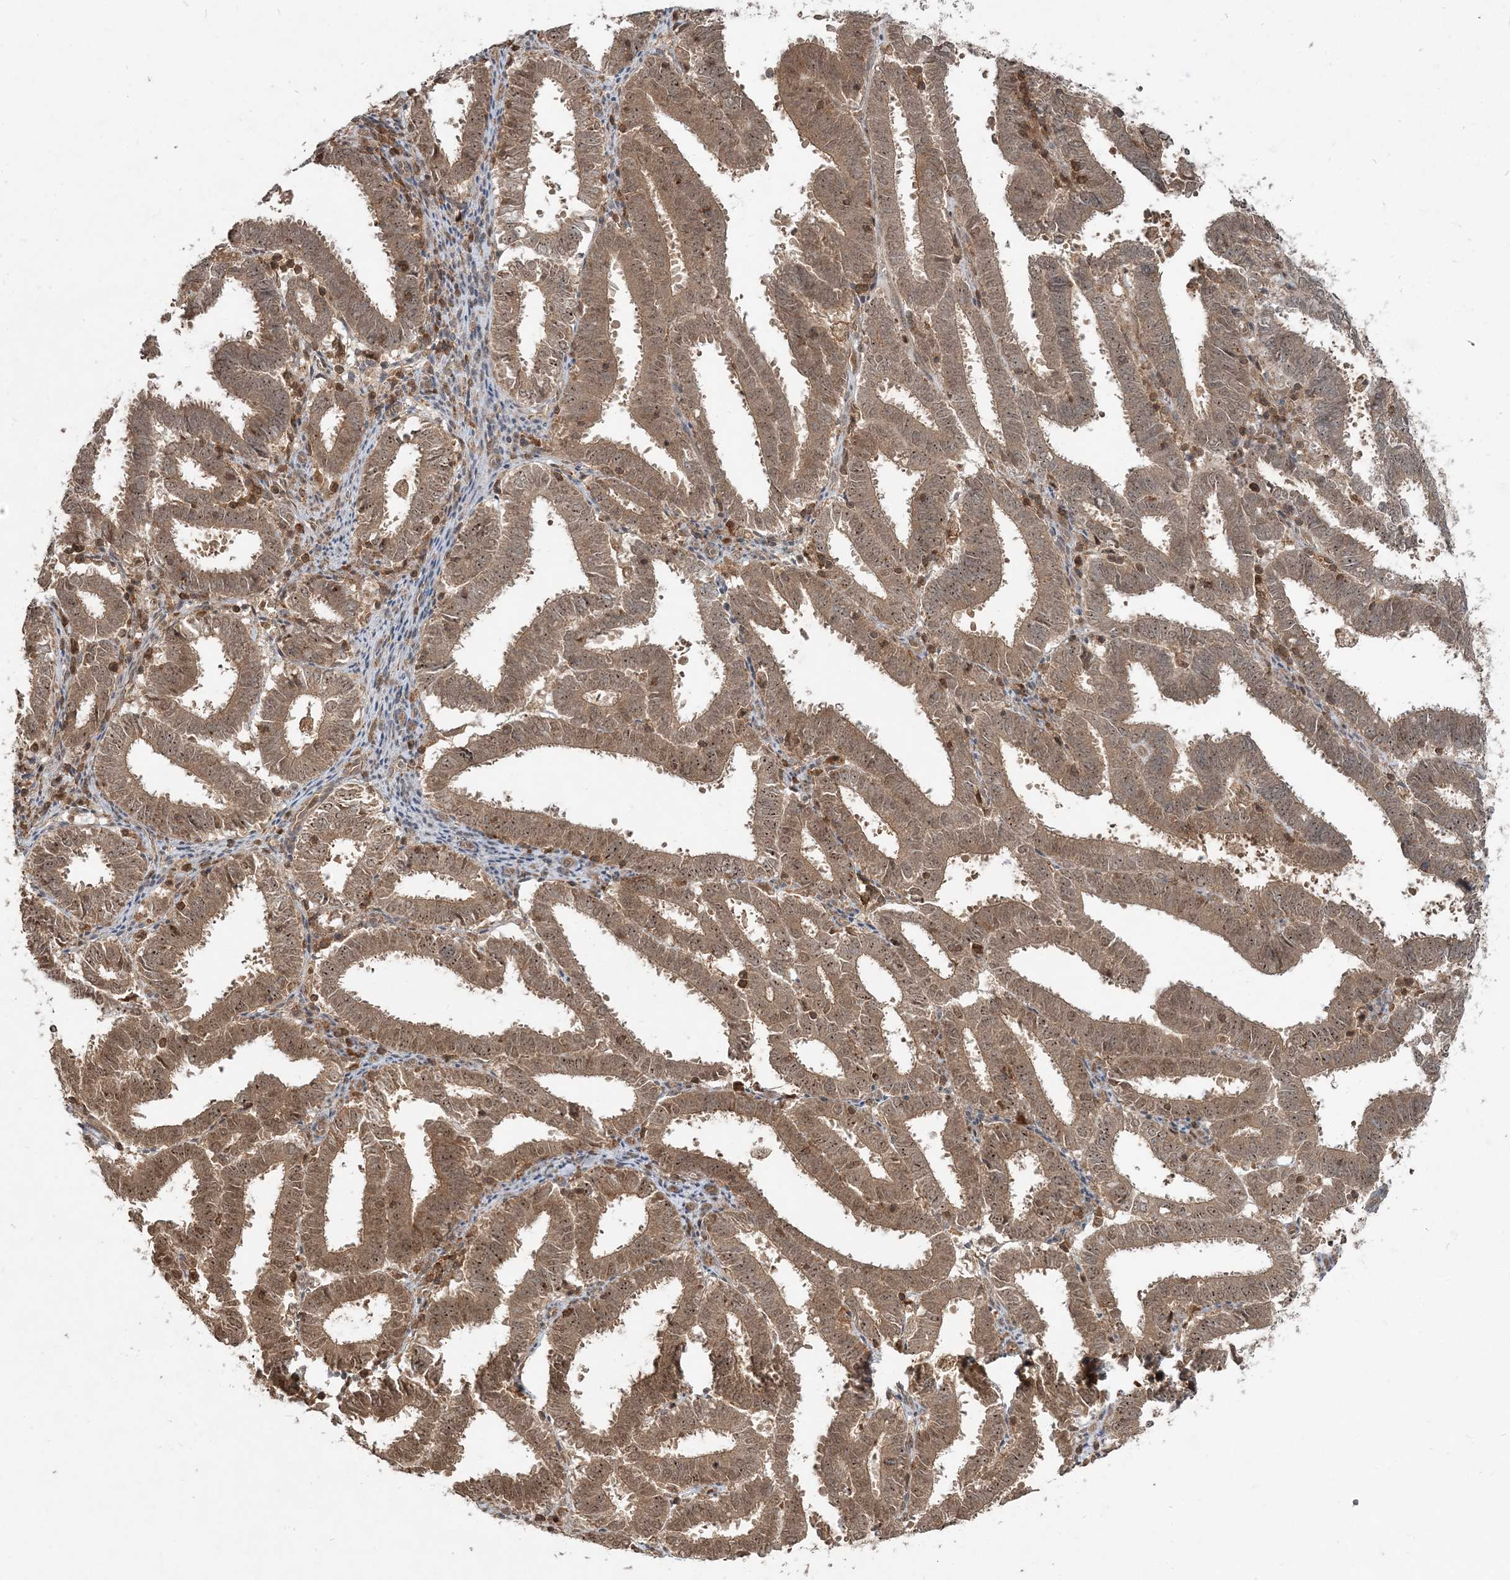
{"staining": {"intensity": "moderate", "quantity": ">75%", "location": "cytoplasmic/membranous,nuclear"}, "tissue": "endometrial cancer", "cell_type": "Tumor cells", "image_type": "cancer", "snomed": [{"axis": "morphology", "description": "Adenocarcinoma, NOS"}, {"axis": "topography", "description": "Uterus"}], "caption": "A histopathology image of endometrial adenocarcinoma stained for a protein shows moderate cytoplasmic/membranous and nuclear brown staining in tumor cells.", "gene": "CAB39", "patient": {"sex": "female", "age": 83}}